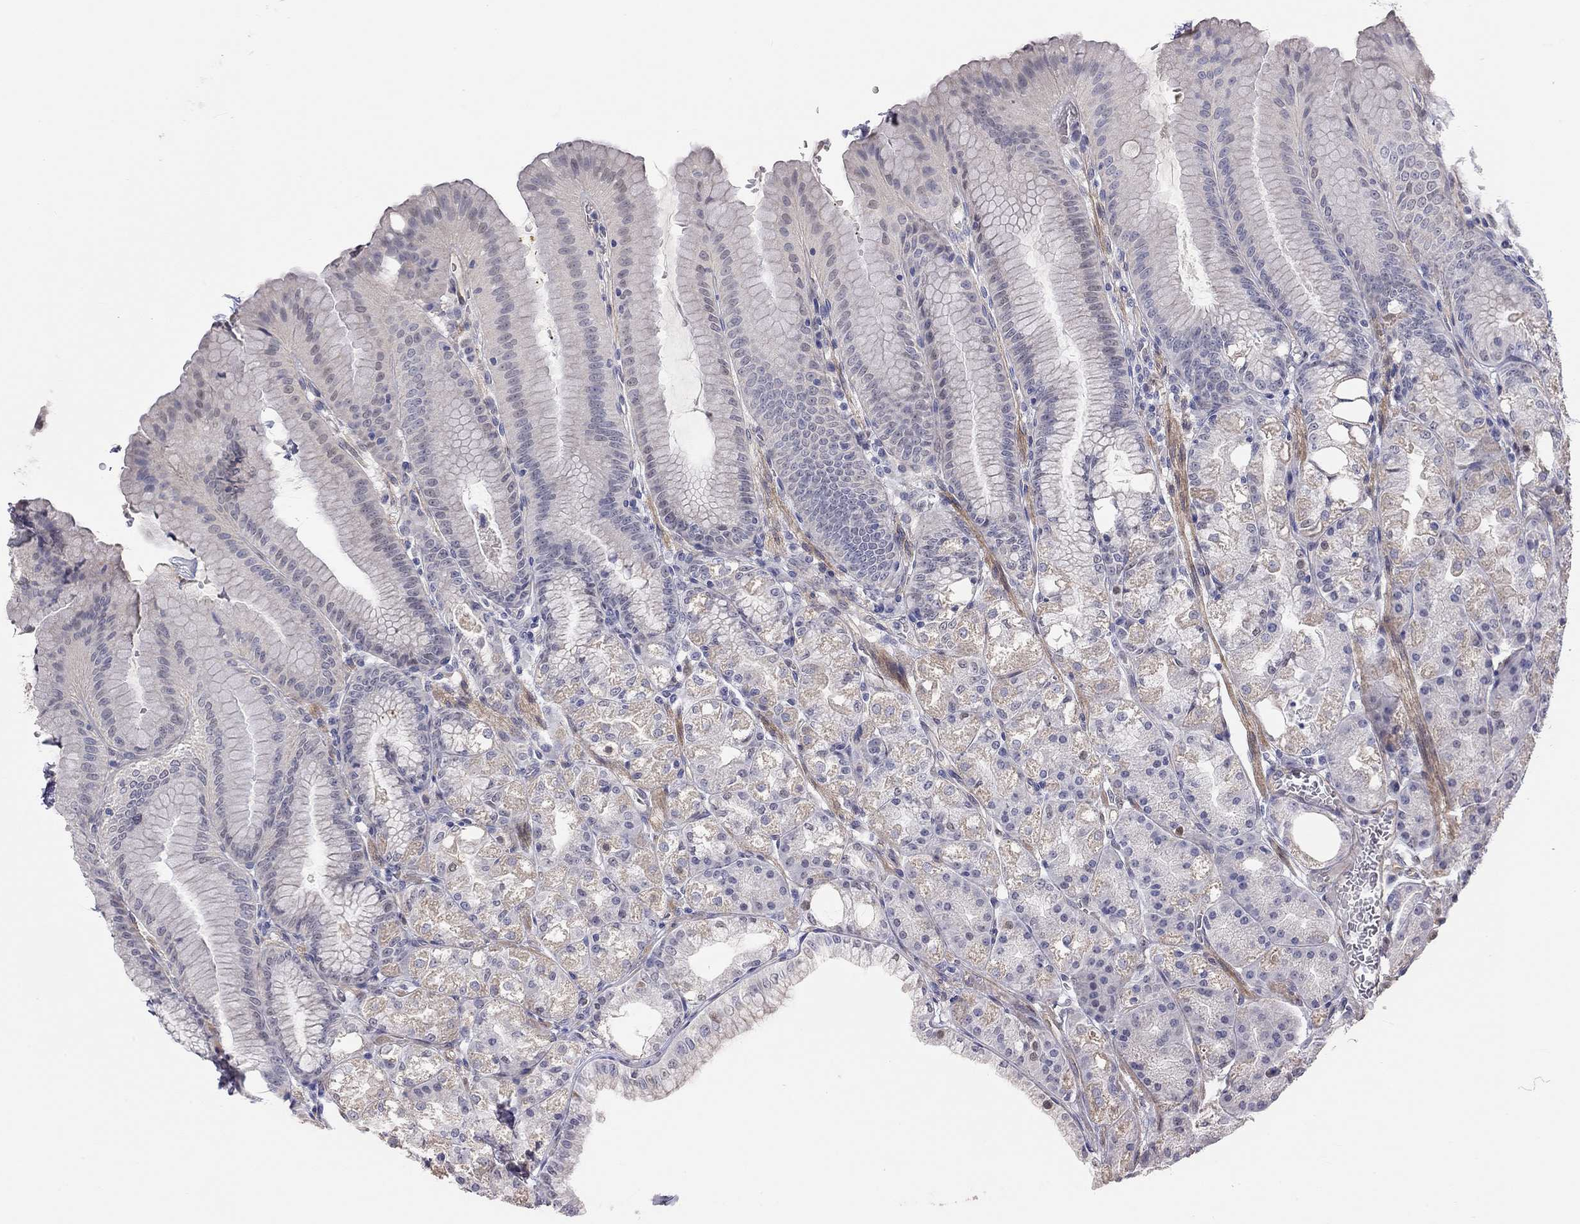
{"staining": {"intensity": "weak", "quantity": "25%-75%", "location": "cytoplasmic/membranous"}, "tissue": "stomach", "cell_type": "Glandular cells", "image_type": "normal", "snomed": [{"axis": "morphology", "description": "Normal tissue, NOS"}, {"axis": "topography", "description": "Stomach"}], "caption": "Immunohistochemistry (IHC) (DAB (3,3'-diaminobenzidine)) staining of normal human stomach exhibits weak cytoplasmic/membranous protein positivity in approximately 25%-75% of glandular cells.", "gene": "PAPSS2", "patient": {"sex": "male", "age": 71}}